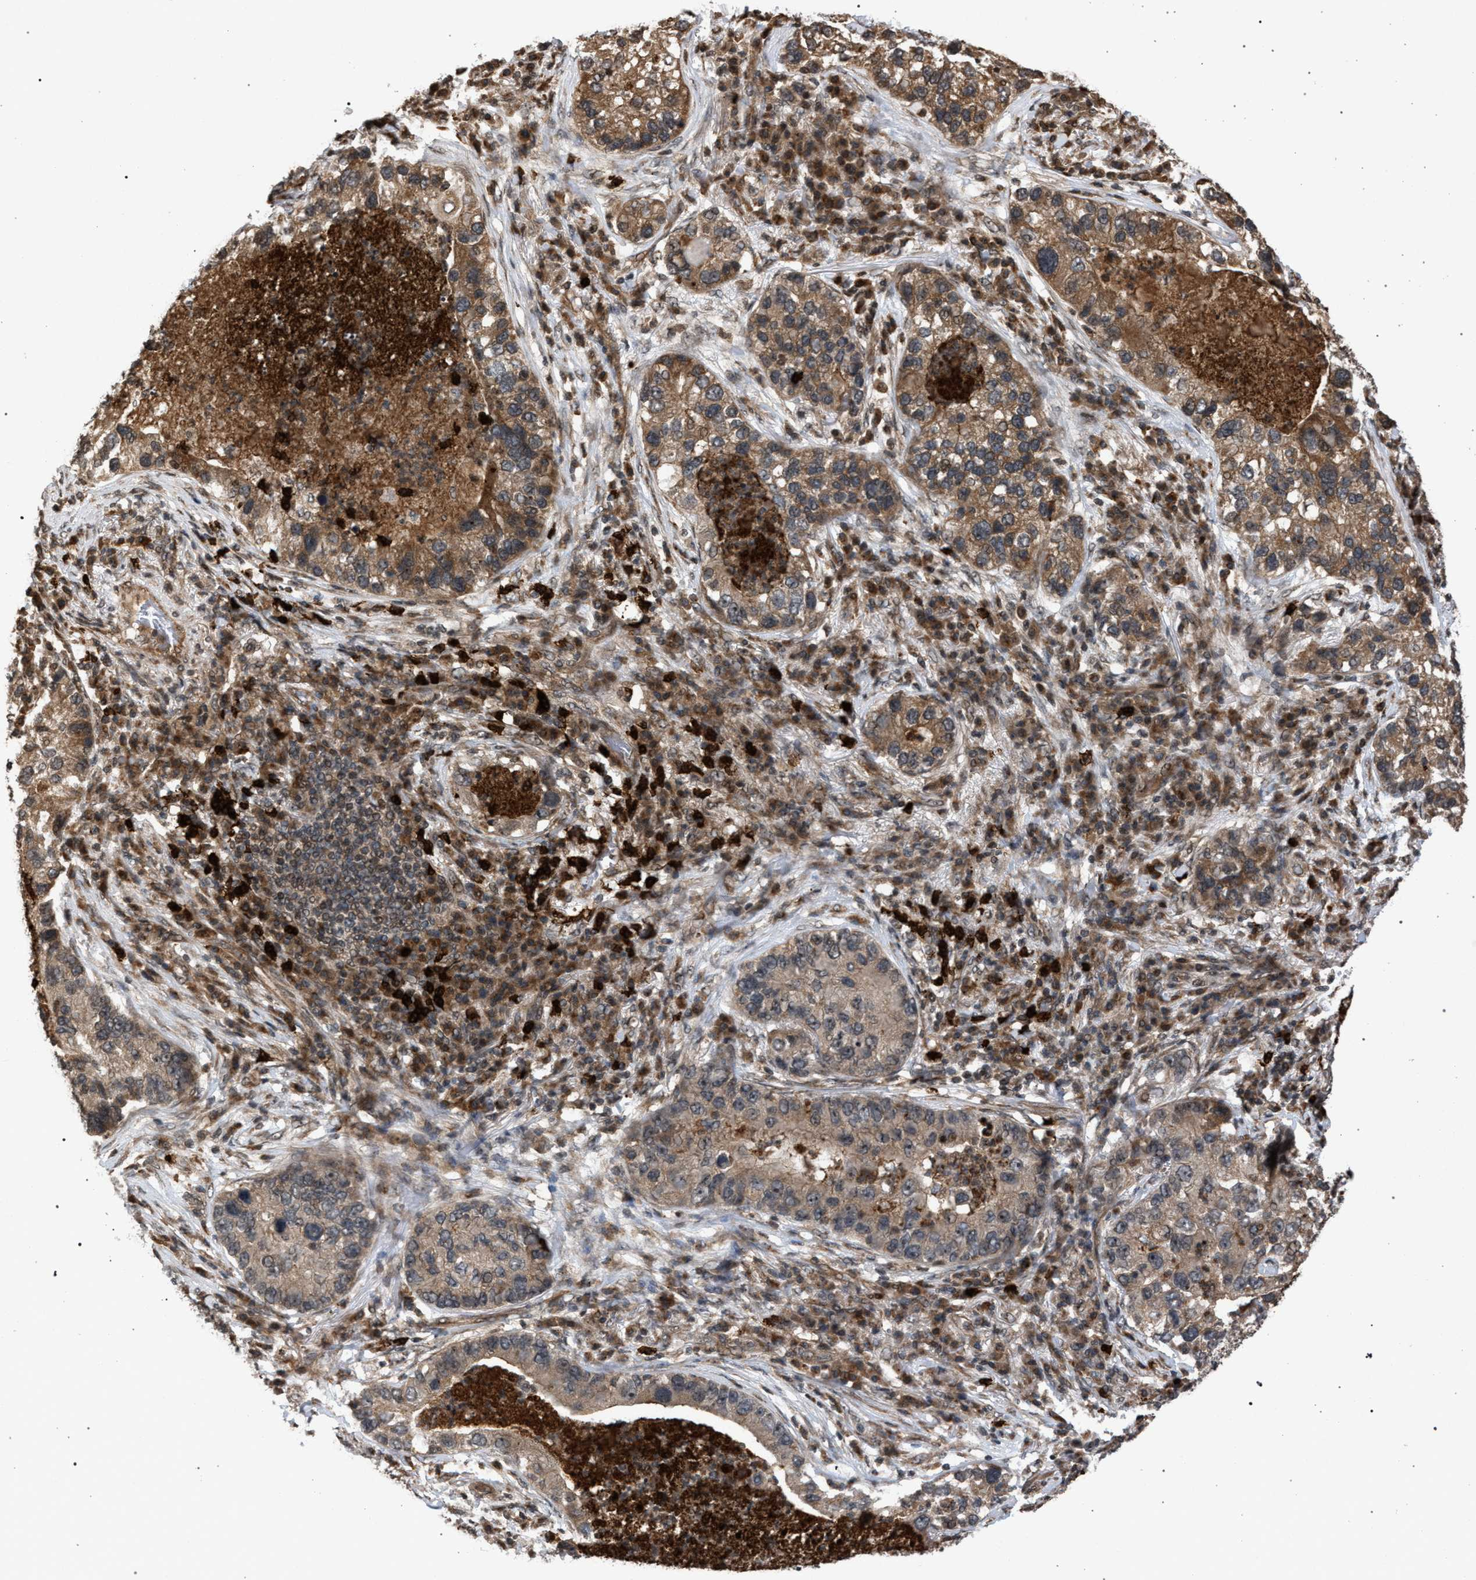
{"staining": {"intensity": "weak", "quantity": ">75%", "location": "cytoplasmic/membranous"}, "tissue": "lung cancer", "cell_type": "Tumor cells", "image_type": "cancer", "snomed": [{"axis": "morphology", "description": "Normal tissue, NOS"}, {"axis": "morphology", "description": "Adenocarcinoma, NOS"}, {"axis": "topography", "description": "Bronchus"}, {"axis": "topography", "description": "Lung"}], "caption": "IHC of lung cancer reveals low levels of weak cytoplasmic/membranous expression in approximately >75% of tumor cells.", "gene": "IRAK4", "patient": {"sex": "male", "age": 54}}